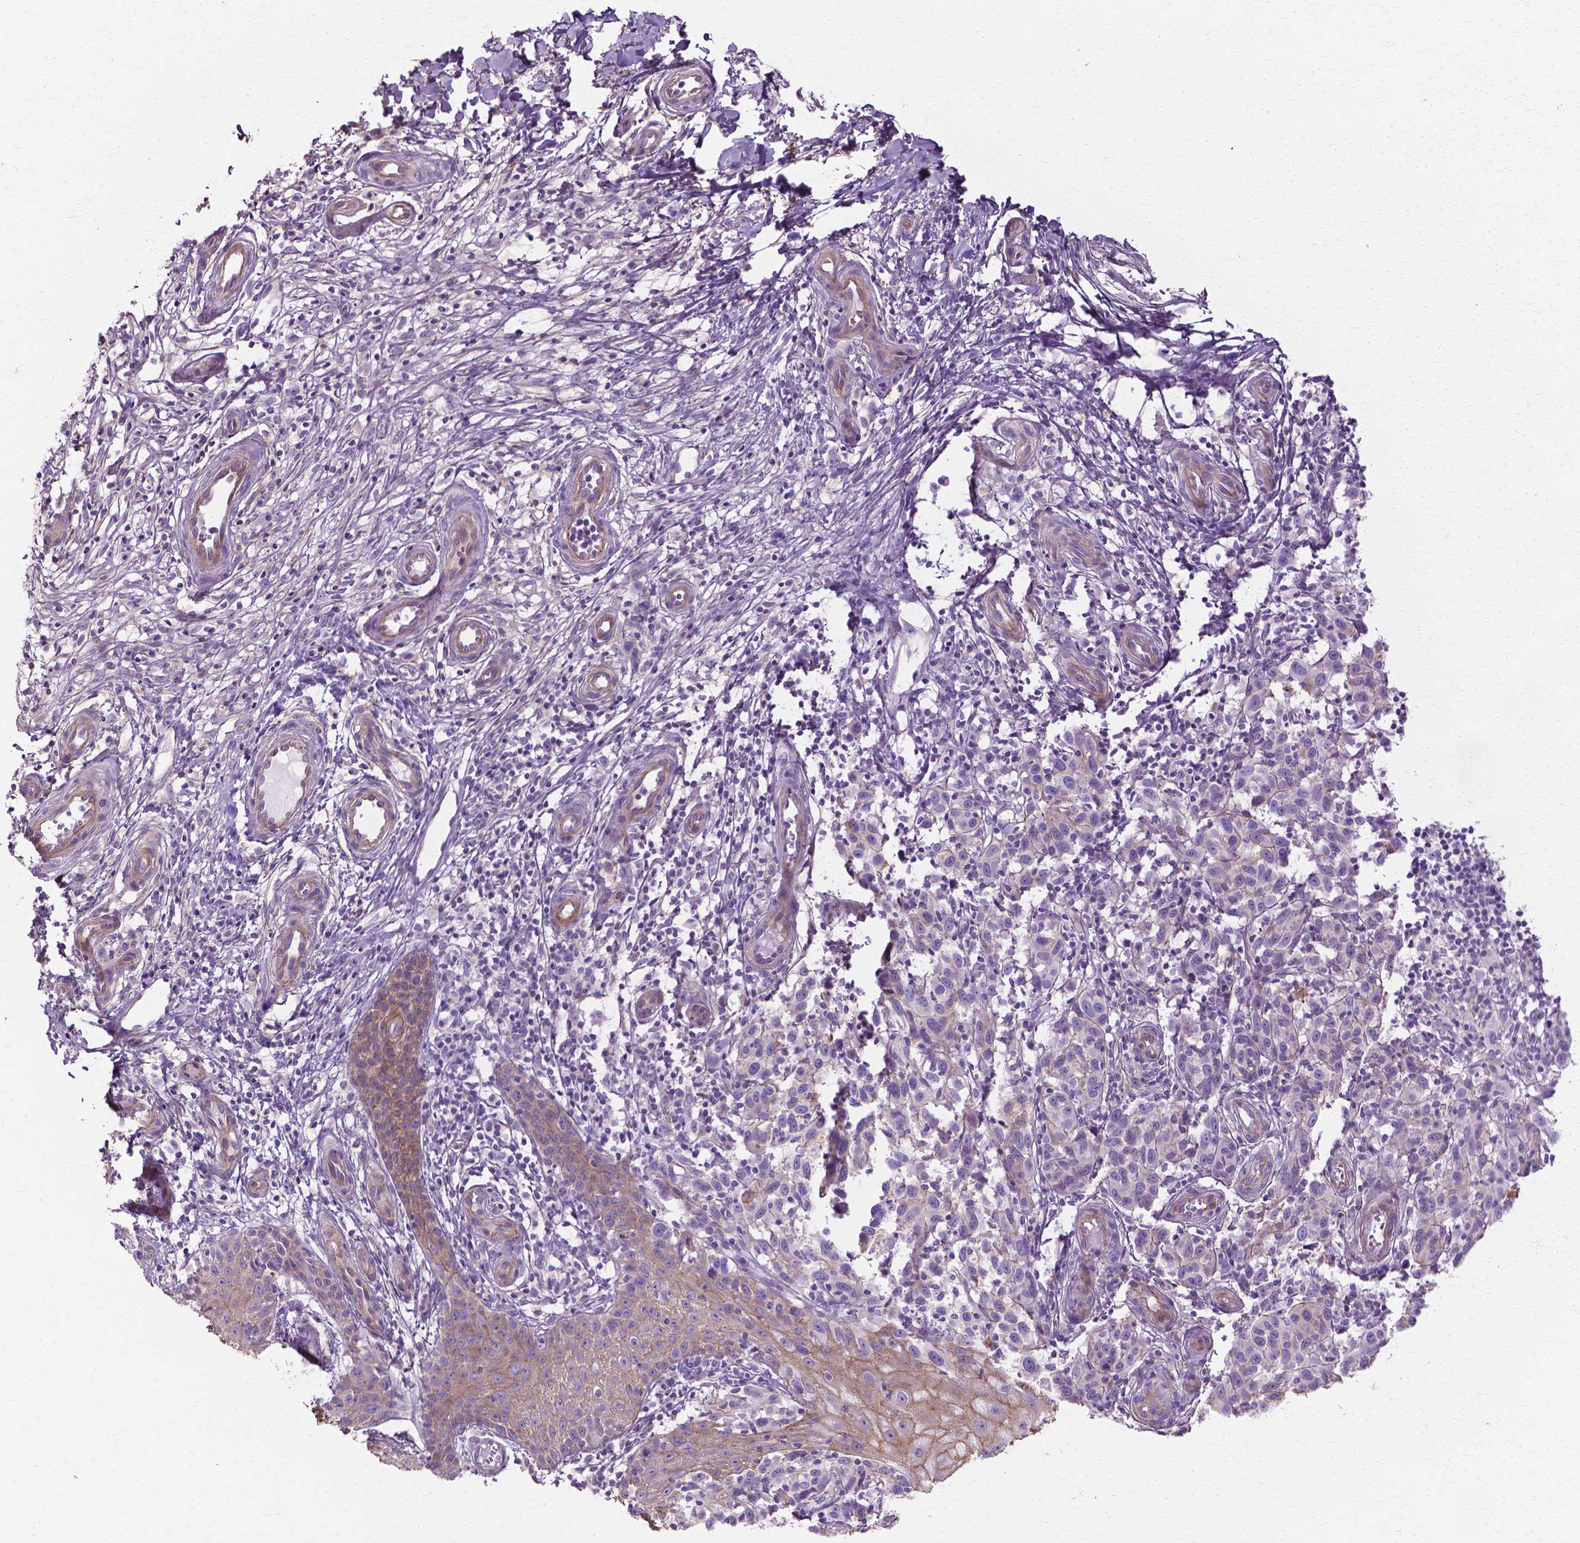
{"staining": {"intensity": "weak", "quantity": "<25%", "location": "cytoplasmic/membranous"}, "tissue": "melanoma", "cell_type": "Tumor cells", "image_type": "cancer", "snomed": [{"axis": "morphology", "description": "Malignant melanoma, NOS"}, {"axis": "topography", "description": "Skin"}], "caption": "Melanoma stained for a protein using IHC exhibits no staining tumor cells.", "gene": "CFAP157", "patient": {"sex": "female", "age": 53}}